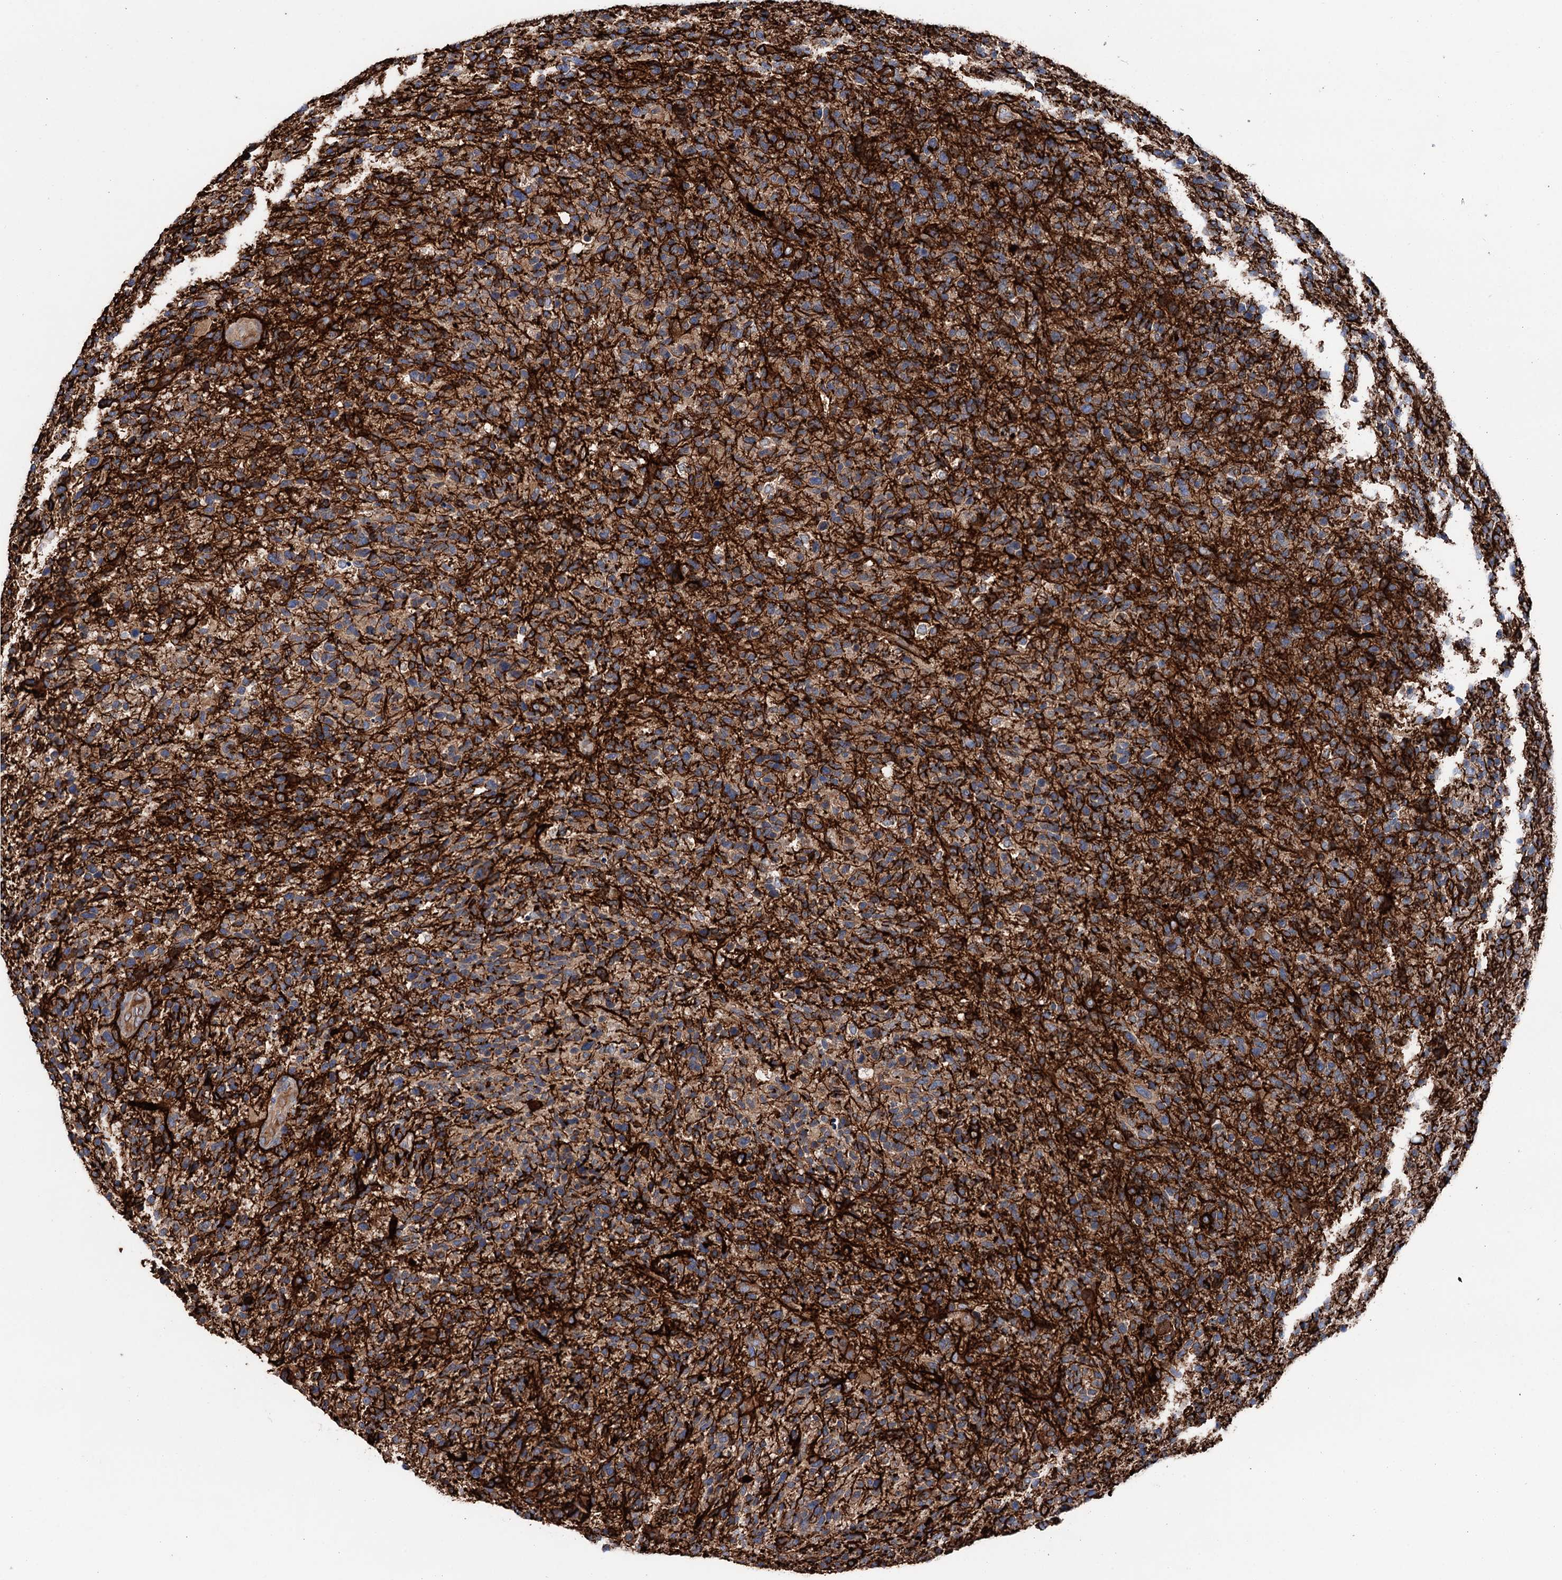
{"staining": {"intensity": "weak", "quantity": ">75%", "location": "cytoplasmic/membranous"}, "tissue": "glioma", "cell_type": "Tumor cells", "image_type": "cancer", "snomed": [{"axis": "morphology", "description": "Glioma, malignant, High grade"}, {"axis": "topography", "description": "Brain"}], "caption": "Protein expression analysis of human malignant high-grade glioma reveals weak cytoplasmic/membranous expression in approximately >75% of tumor cells. The staining was performed using DAB, with brown indicating positive protein expression. Nuclei are stained blue with hematoxylin.", "gene": "ERP29", "patient": {"sex": "male", "age": 72}}